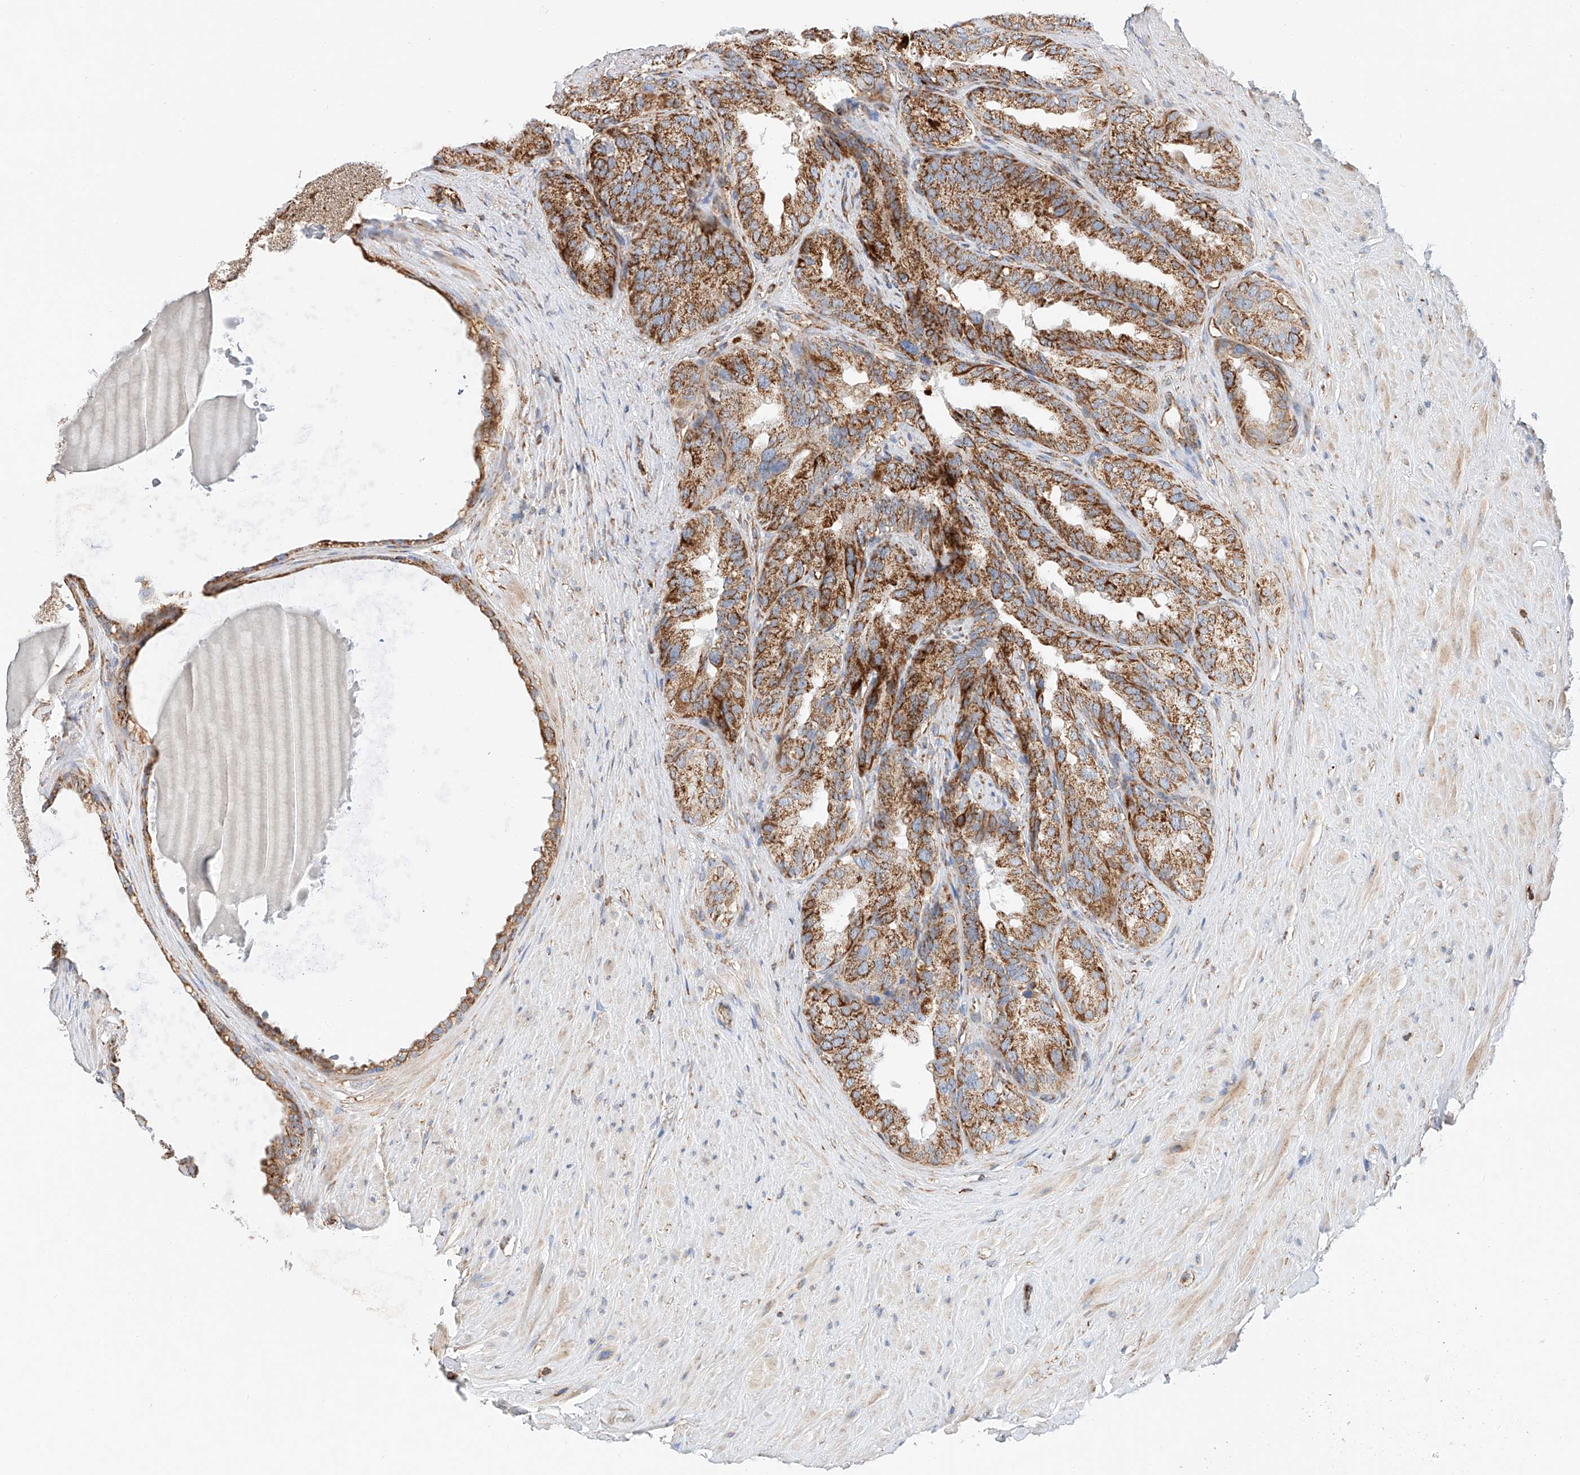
{"staining": {"intensity": "moderate", "quantity": ">75%", "location": "cytoplasmic/membranous"}, "tissue": "seminal vesicle", "cell_type": "Glandular cells", "image_type": "normal", "snomed": [{"axis": "morphology", "description": "Normal tissue, NOS"}, {"axis": "topography", "description": "Seminal veicle"}], "caption": "Immunohistochemistry micrograph of benign seminal vesicle stained for a protein (brown), which shows medium levels of moderate cytoplasmic/membranous expression in approximately >75% of glandular cells.", "gene": "NDUFV3", "patient": {"sex": "male", "age": 80}}